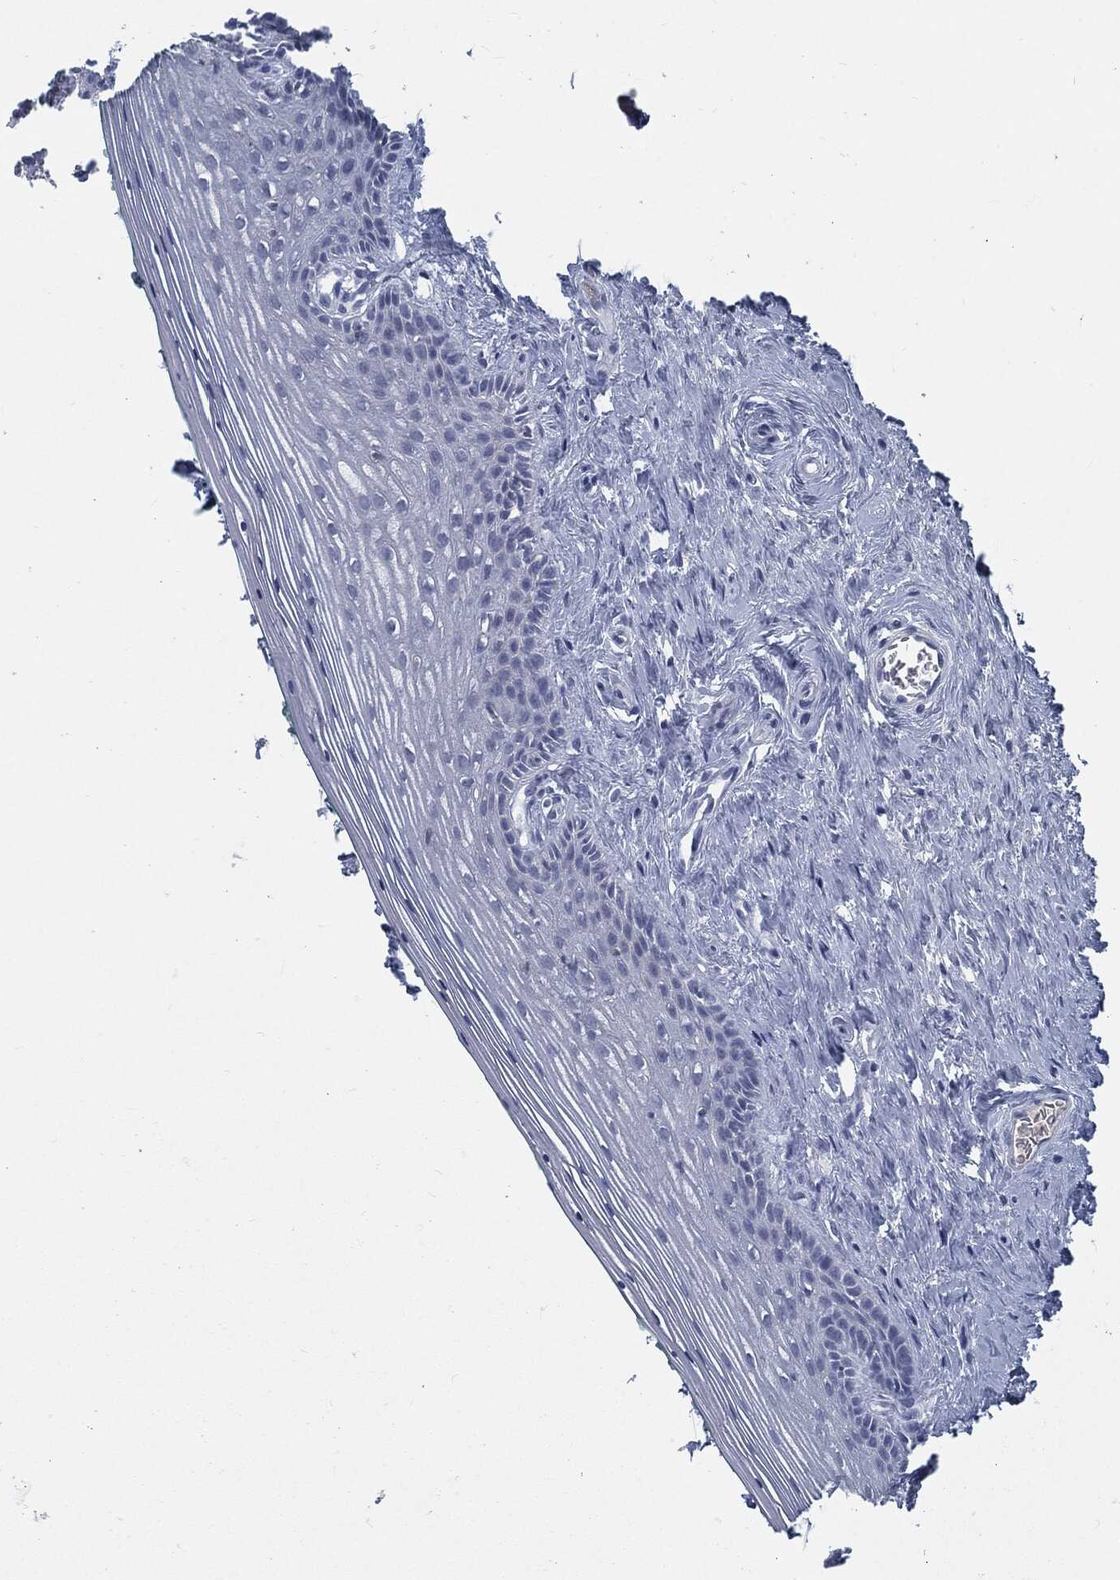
{"staining": {"intensity": "negative", "quantity": "none", "location": "none"}, "tissue": "vagina", "cell_type": "Squamous epithelial cells", "image_type": "normal", "snomed": [{"axis": "morphology", "description": "Normal tissue, NOS"}, {"axis": "topography", "description": "Vagina"}], "caption": "Human vagina stained for a protein using immunohistochemistry displays no expression in squamous epithelial cells.", "gene": "MST1", "patient": {"sex": "female", "age": 45}}